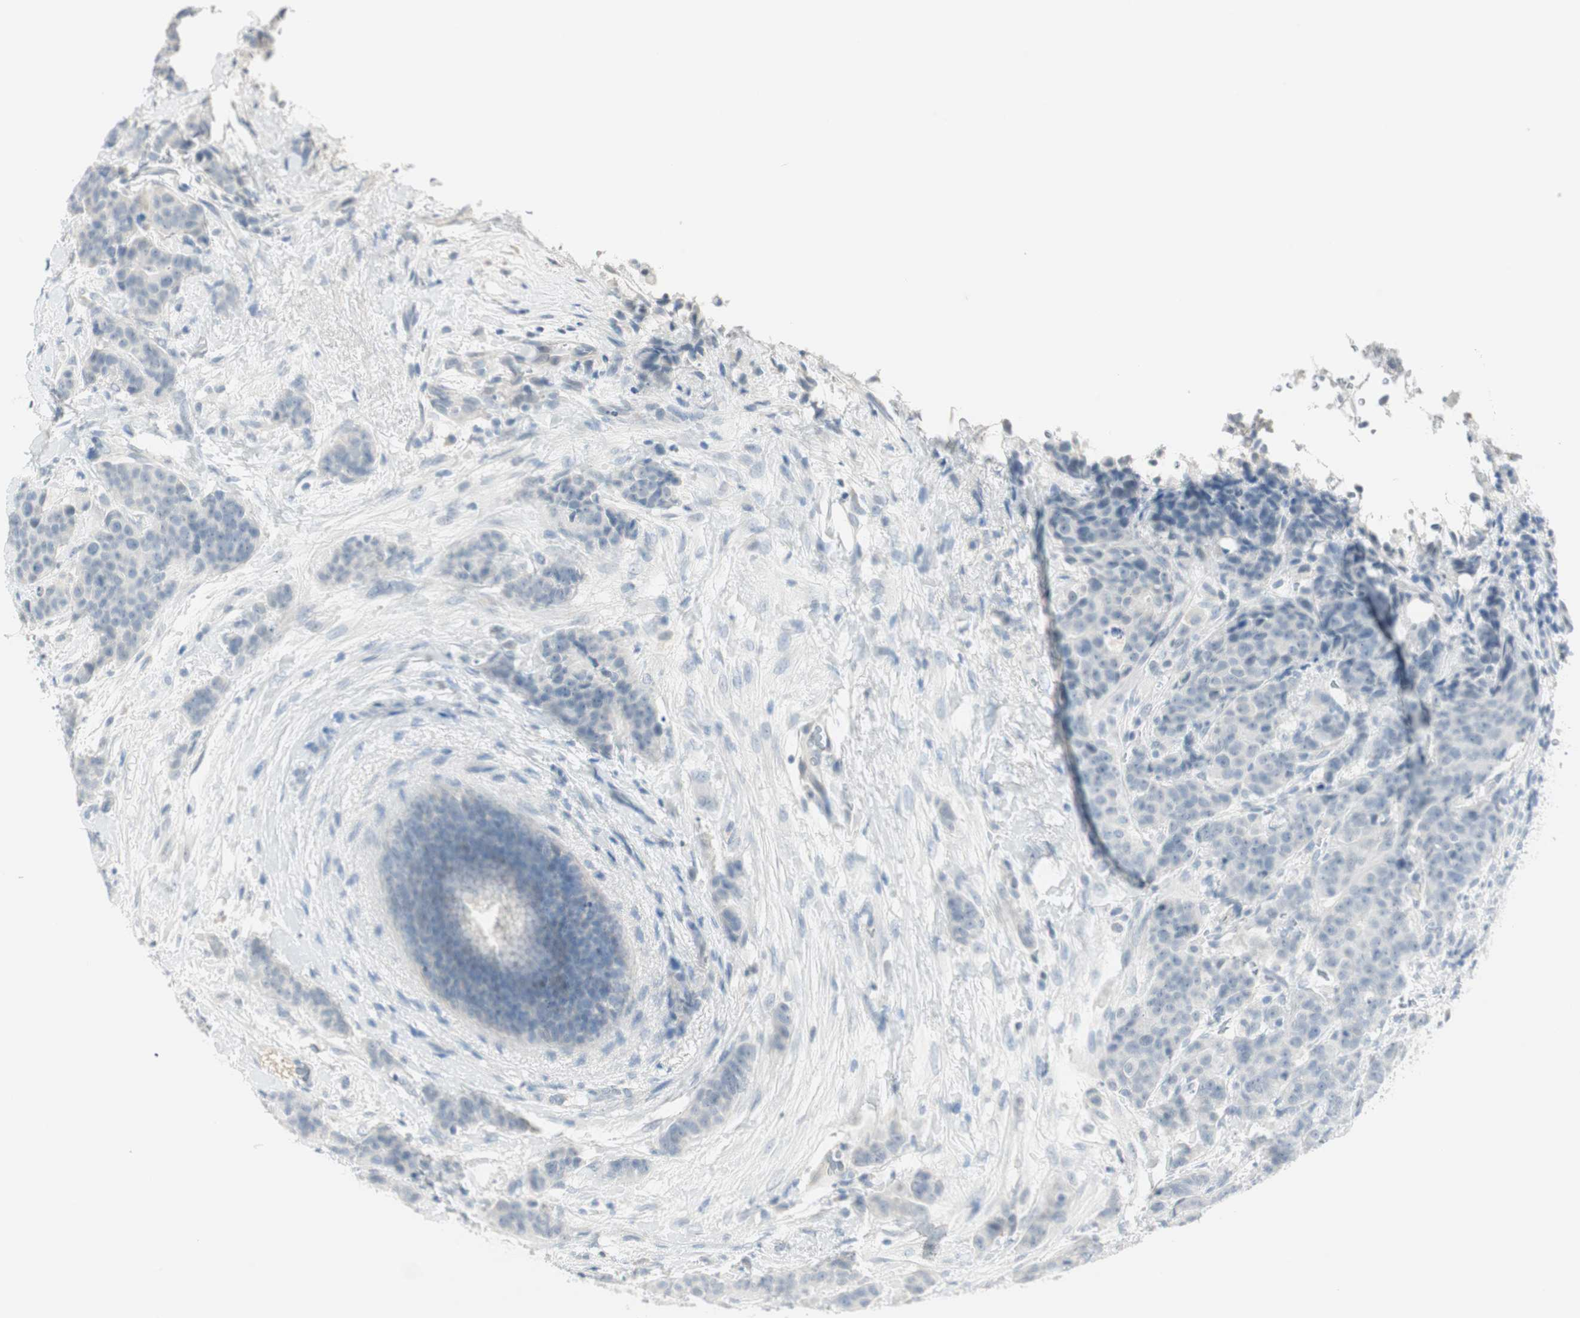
{"staining": {"intensity": "negative", "quantity": "none", "location": "none"}, "tissue": "breast cancer", "cell_type": "Tumor cells", "image_type": "cancer", "snomed": [{"axis": "morphology", "description": "Duct carcinoma"}, {"axis": "topography", "description": "Breast"}], "caption": "The immunohistochemistry micrograph has no significant positivity in tumor cells of breast cancer (infiltrating ductal carcinoma) tissue.", "gene": "MLLT10", "patient": {"sex": "female", "age": 40}}